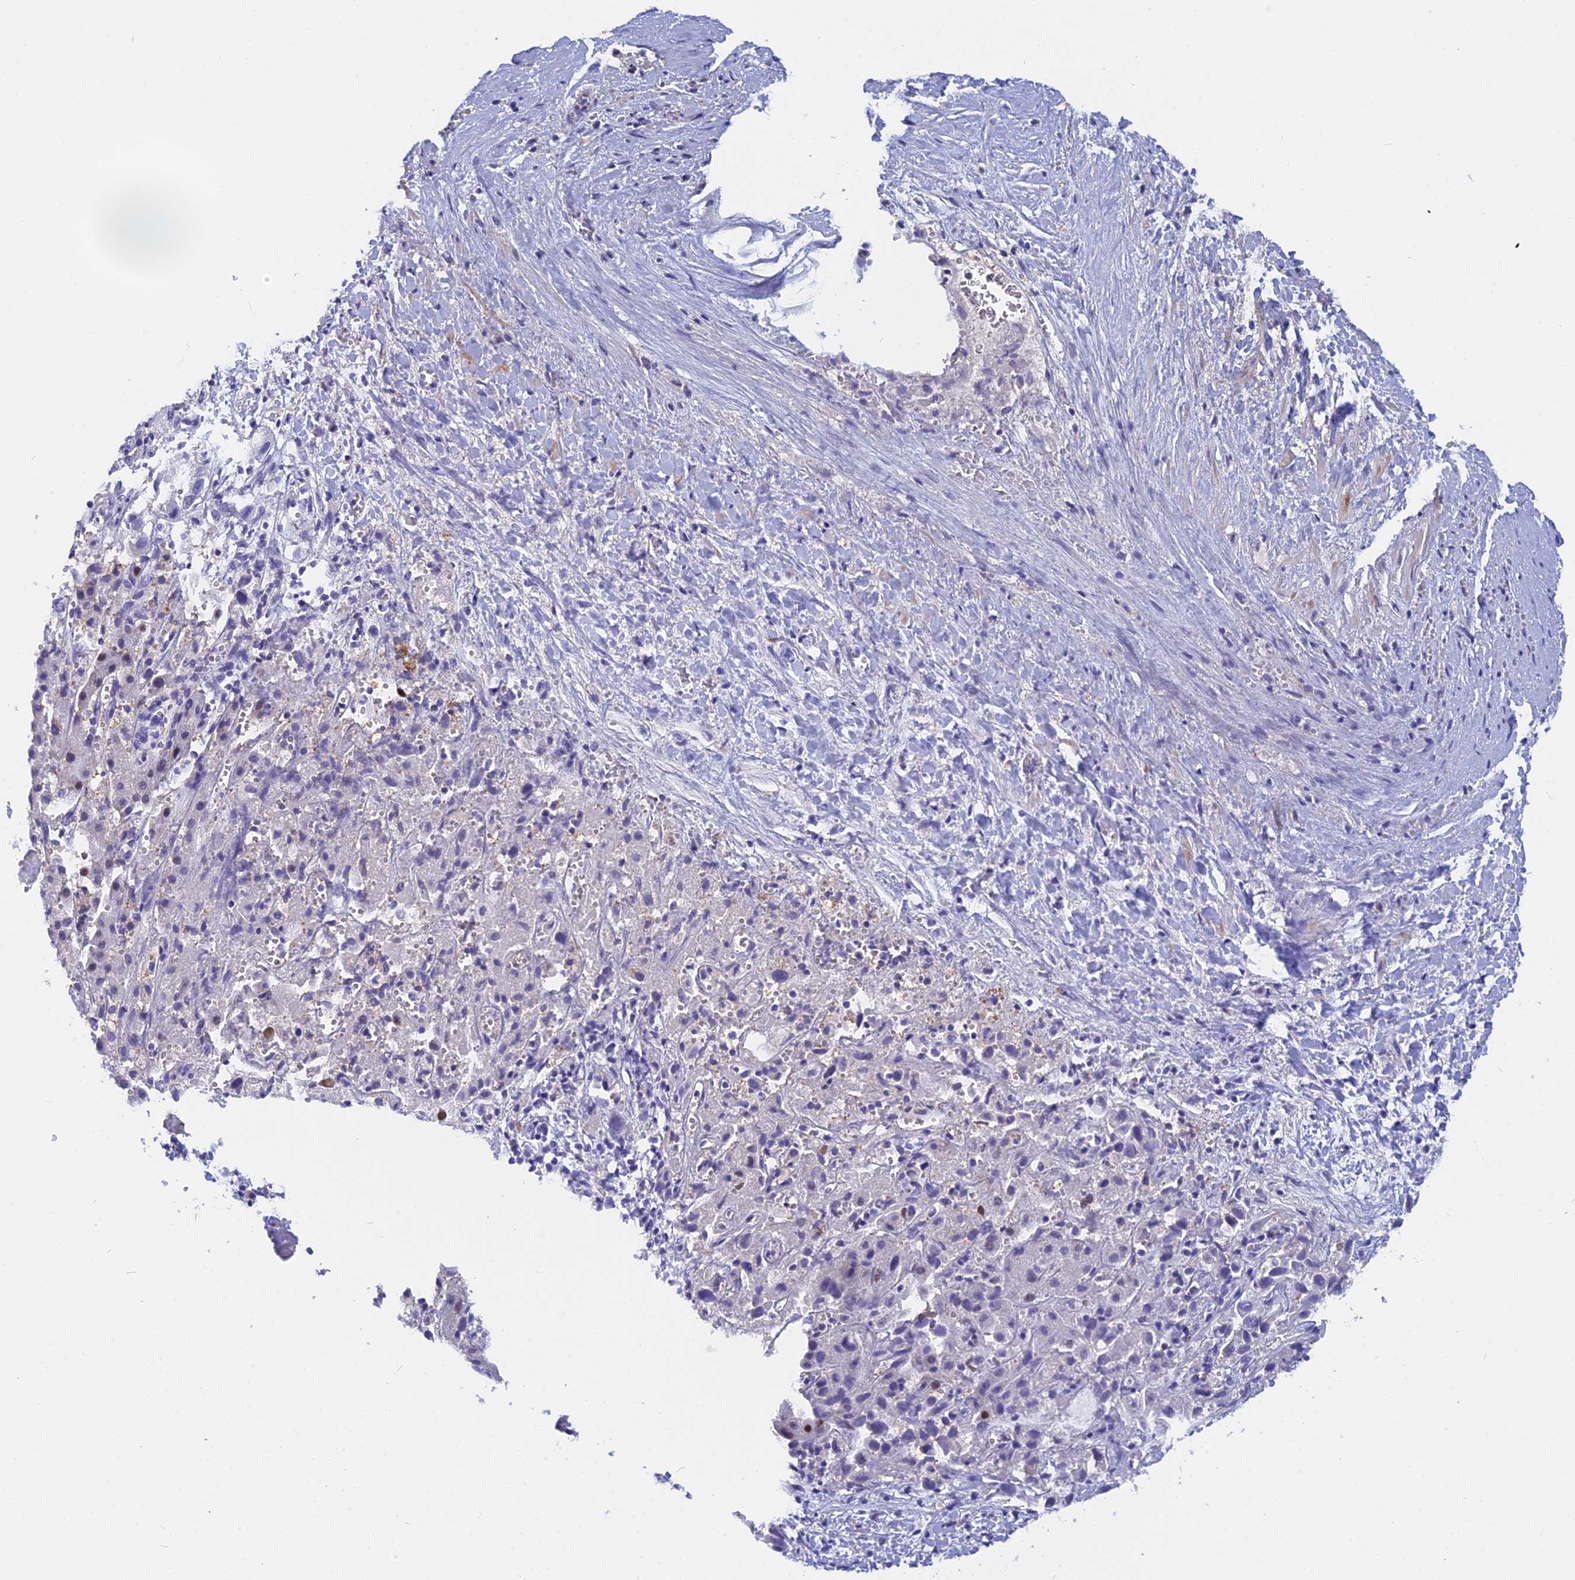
{"staining": {"intensity": "negative", "quantity": "none", "location": "none"}, "tissue": "liver cancer", "cell_type": "Tumor cells", "image_type": "cancer", "snomed": [{"axis": "morphology", "description": "Cholangiocarcinoma"}, {"axis": "topography", "description": "Liver"}], "caption": "Human cholangiocarcinoma (liver) stained for a protein using immunohistochemistry (IHC) shows no staining in tumor cells.", "gene": "NKPD1", "patient": {"sex": "female", "age": 52}}